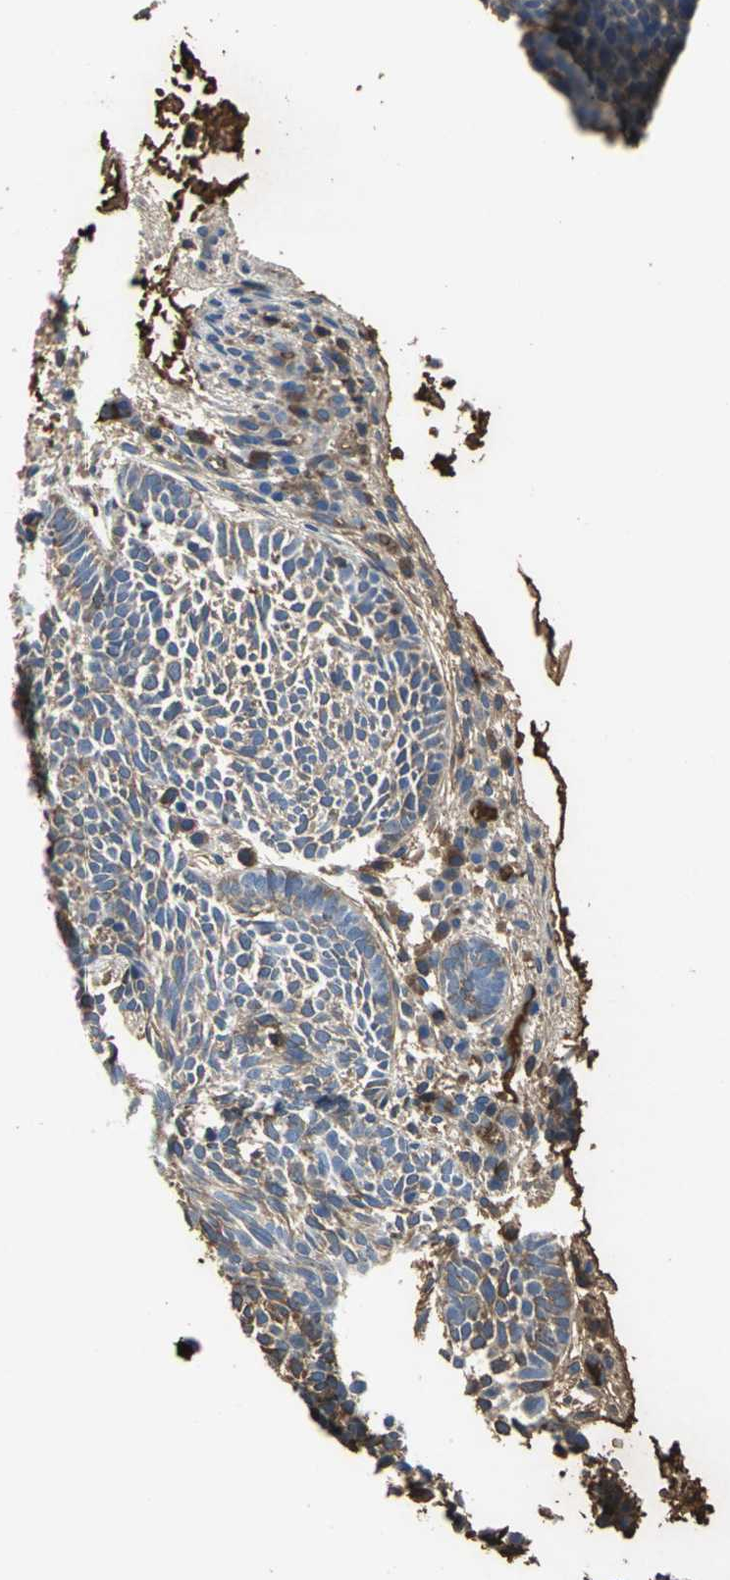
{"staining": {"intensity": "moderate", "quantity": "25%-75%", "location": "cytoplasmic/membranous"}, "tissue": "skin cancer", "cell_type": "Tumor cells", "image_type": "cancer", "snomed": [{"axis": "morphology", "description": "Normal tissue, NOS"}, {"axis": "morphology", "description": "Basal cell carcinoma"}, {"axis": "topography", "description": "Skin"}], "caption": "Immunohistochemistry image of neoplastic tissue: human skin cancer stained using IHC displays medium levels of moderate protein expression localized specifically in the cytoplasmic/membranous of tumor cells, appearing as a cytoplasmic/membranous brown color.", "gene": "TREM1", "patient": {"sex": "male", "age": 87}}